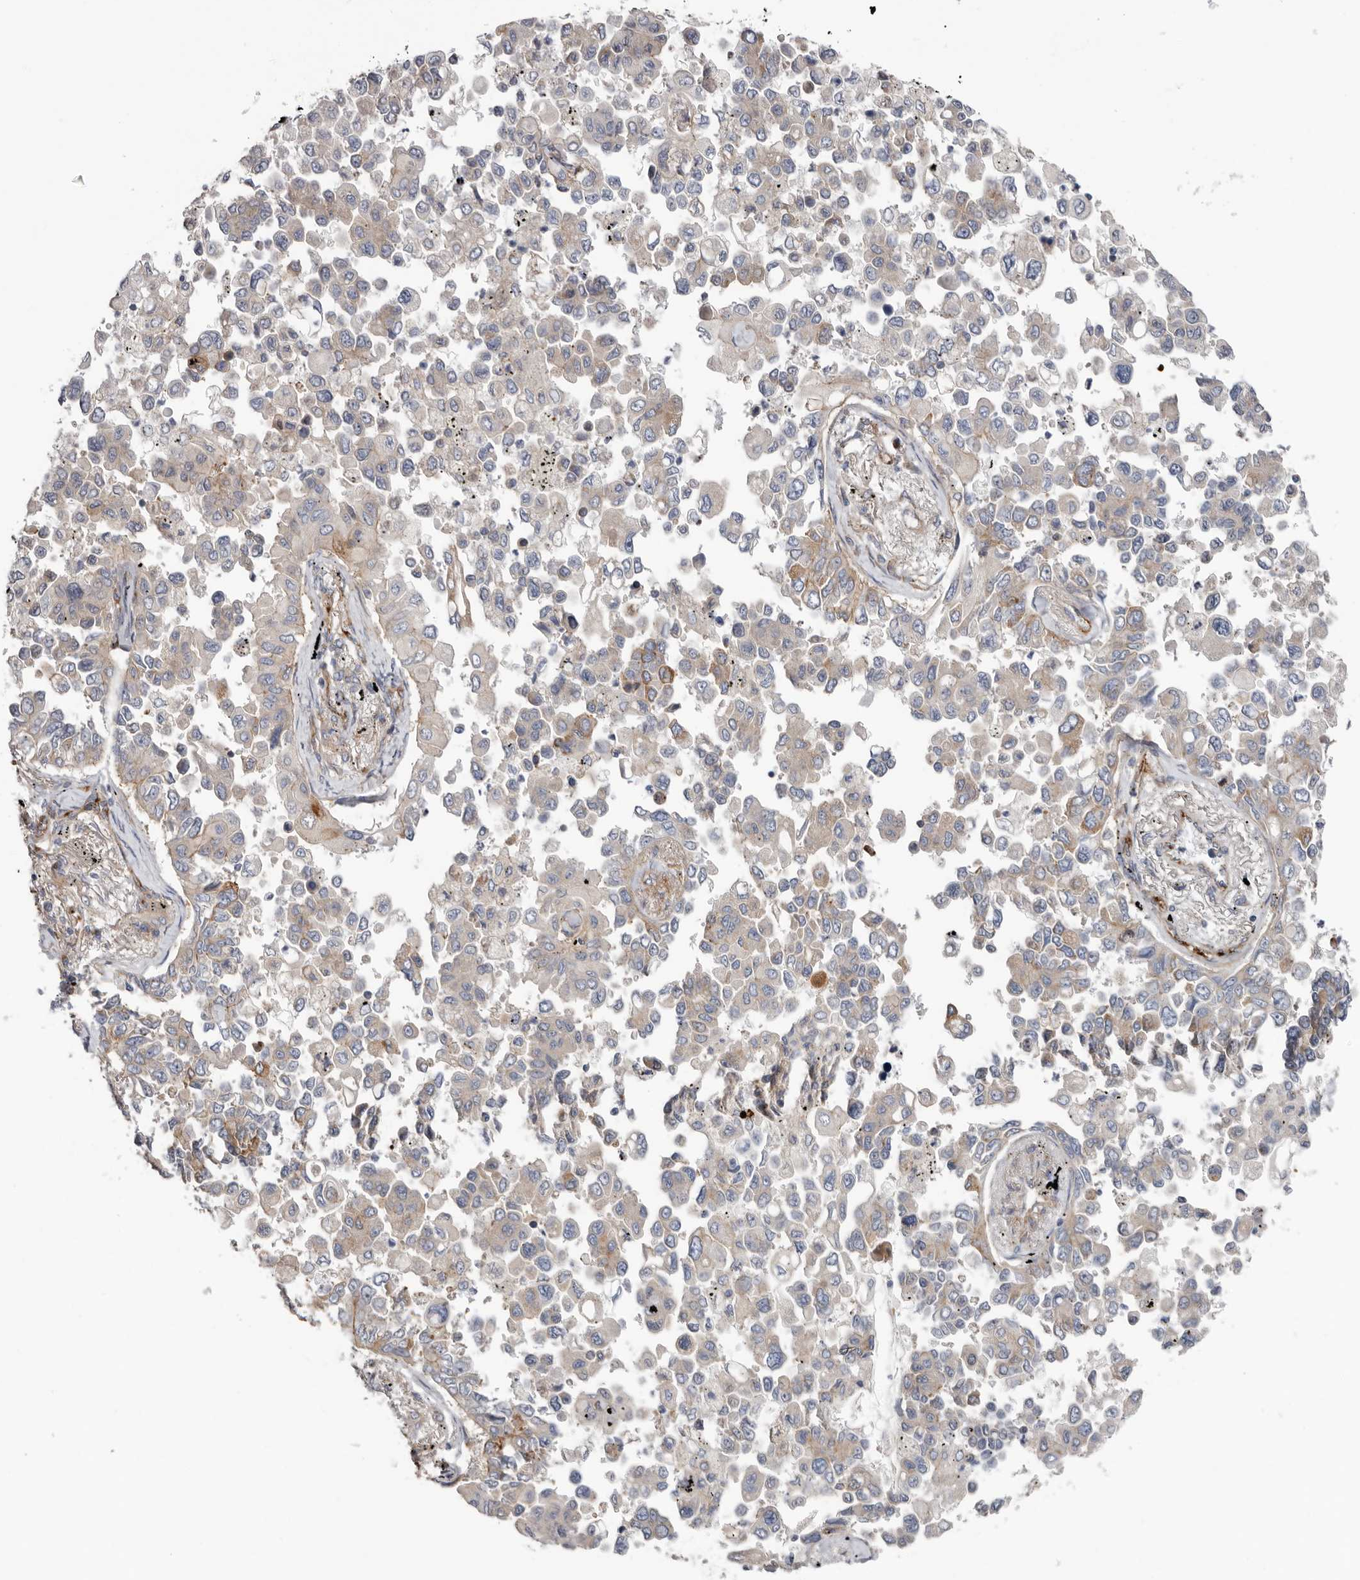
{"staining": {"intensity": "weak", "quantity": "25%-75%", "location": "cytoplasmic/membranous"}, "tissue": "lung cancer", "cell_type": "Tumor cells", "image_type": "cancer", "snomed": [{"axis": "morphology", "description": "Adenocarcinoma, NOS"}, {"axis": "topography", "description": "Lung"}], "caption": "Protein analysis of adenocarcinoma (lung) tissue reveals weak cytoplasmic/membranous expression in about 25%-75% of tumor cells.", "gene": "LUZP1", "patient": {"sex": "female", "age": 67}}